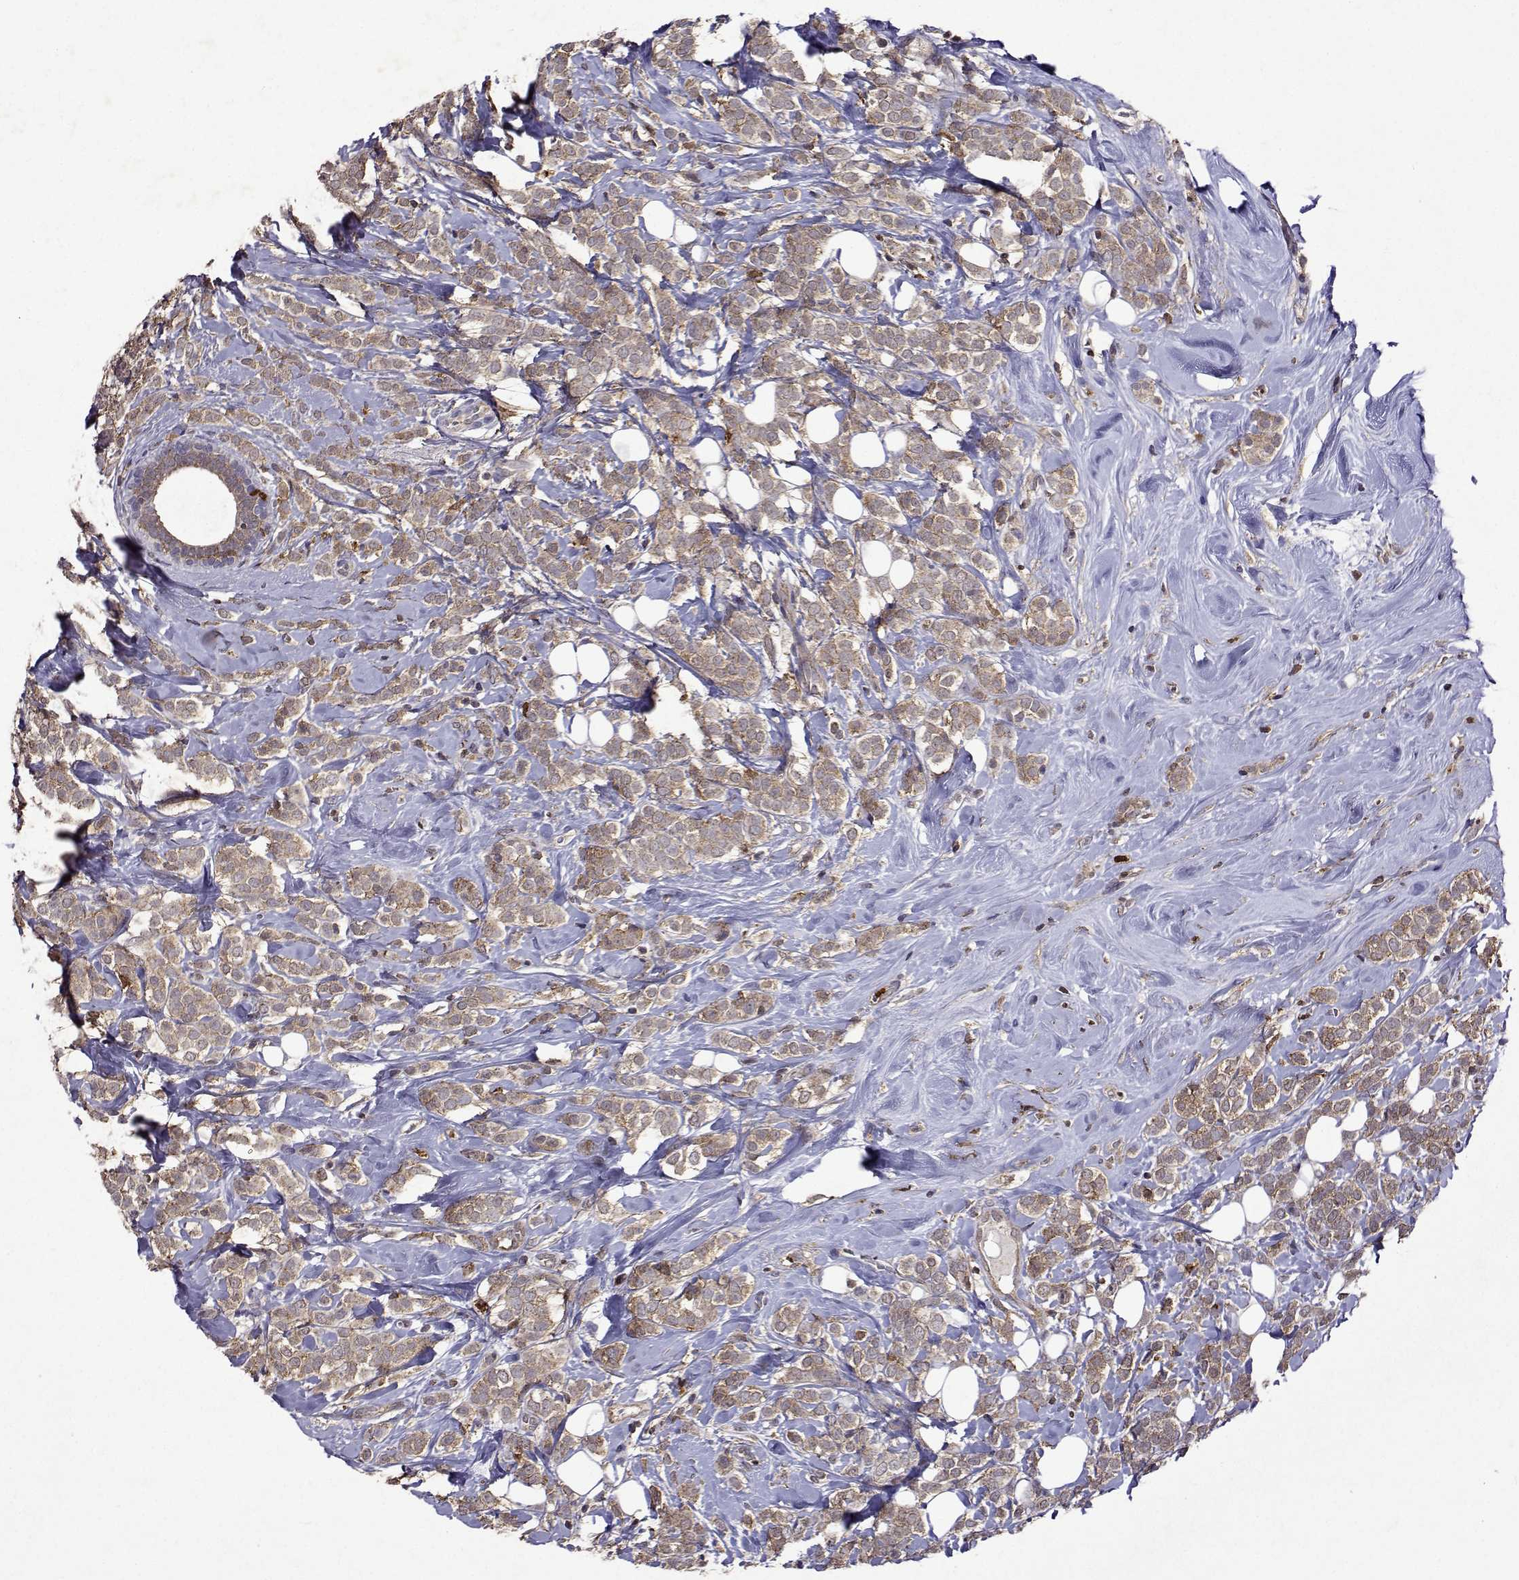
{"staining": {"intensity": "weak", "quantity": ">75%", "location": "cytoplasmic/membranous"}, "tissue": "breast cancer", "cell_type": "Tumor cells", "image_type": "cancer", "snomed": [{"axis": "morphology", "description": "Lobular carcinoma"}, {"axis": "topography", "description": "Breast"}], "caption": "Immunohistochemistry (DAB (3,3'-diaminobenzidine)) staining of breast cancer displays weak cytoplasmic/membranous protein expression in approximately >75% of tumor cells. Using DAB (3,3'-diaminobenzidine) (brown) and hematoxylin (blue) stains, captured at high magnification using brightfield microscopy.", "gene": "APAF1", "patient": {"sex": "female", "age": 49}}